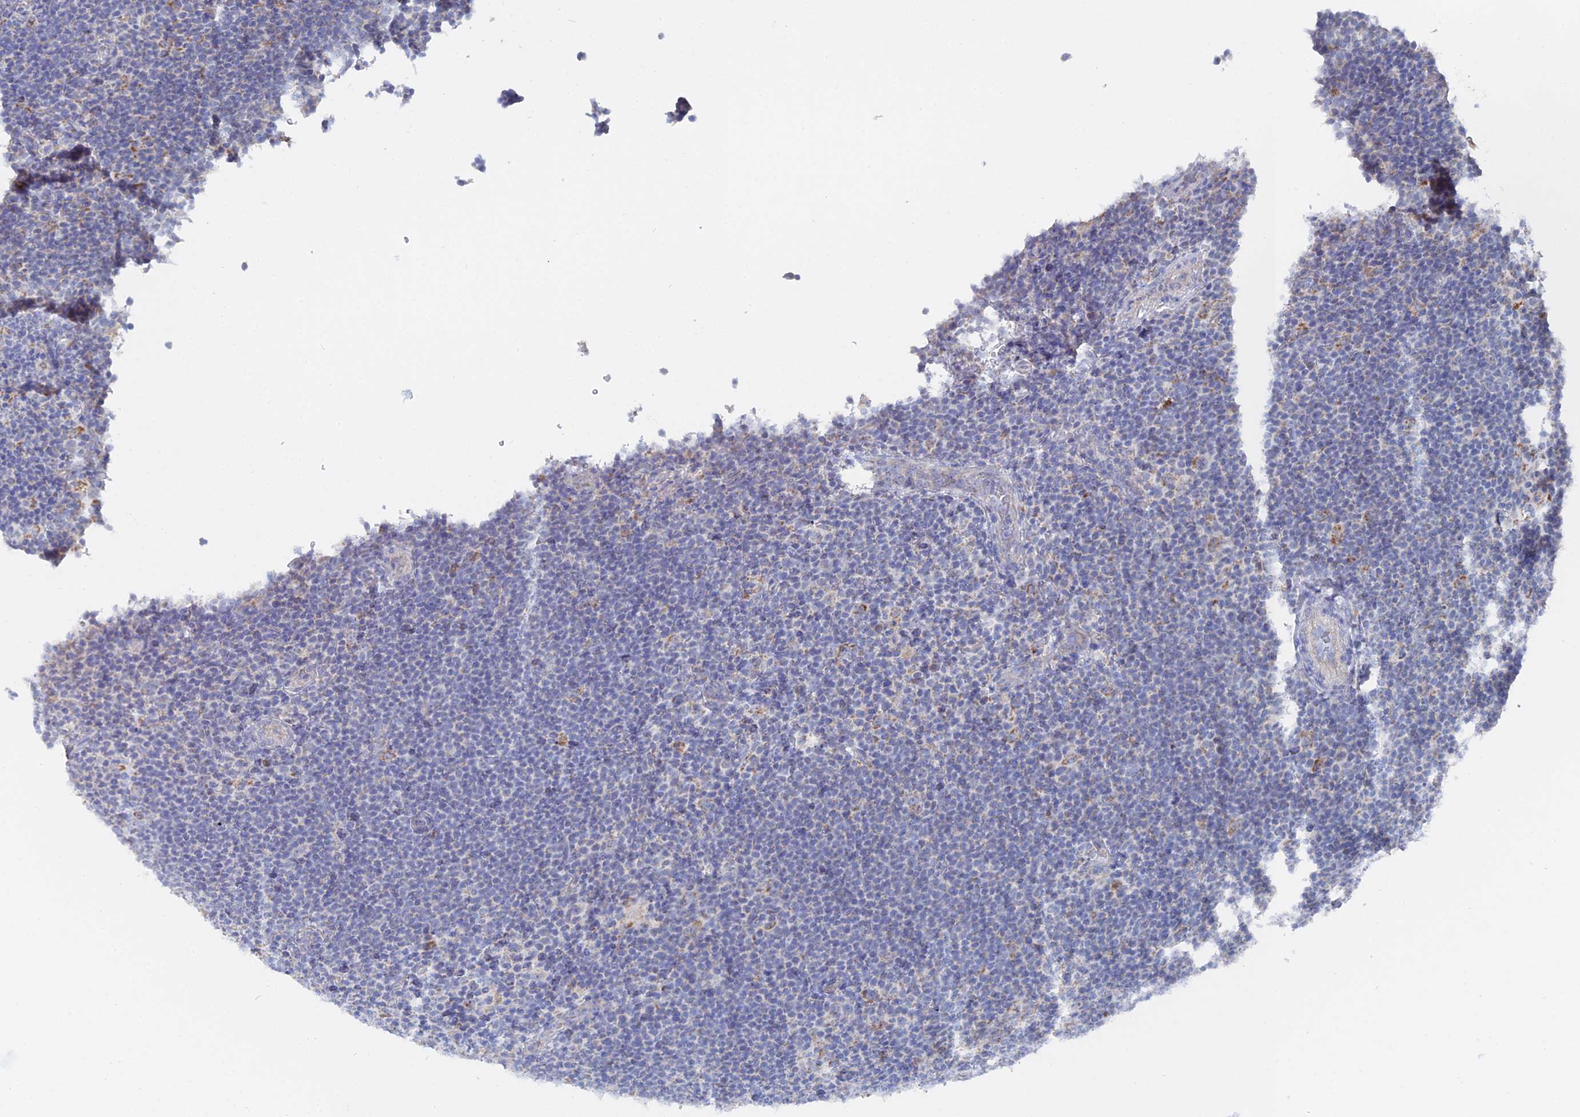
{"staining": {"intensity": "moderate", "quantity": "25%-75%", "location": "cytoplasmic/membranous"}, "tissue": "lymphoma", "cell_type": "Tumor cells", "image_type": "cancer", "snomed": [{"axis": "morphology", "description": "Hodgkin's disease, NOS"}, {"axis": "topography", "description": "Lymph node"}], "caption": "DAB (3,3'-diaminobenzidine) immunohistochemical staining of human Hodgkin's disease demonstrates moderate cytoplasmic/membranous protein staining in about 25%-75% of tumor cells. The staining was performed using DAB (3,3'-diaminobenzidine), with brown indicating positive protein expression. Nuclei are stained blue with hematoxylin.", "gene": "MPC1", "patient": {"sex": "female", "age": 57}}